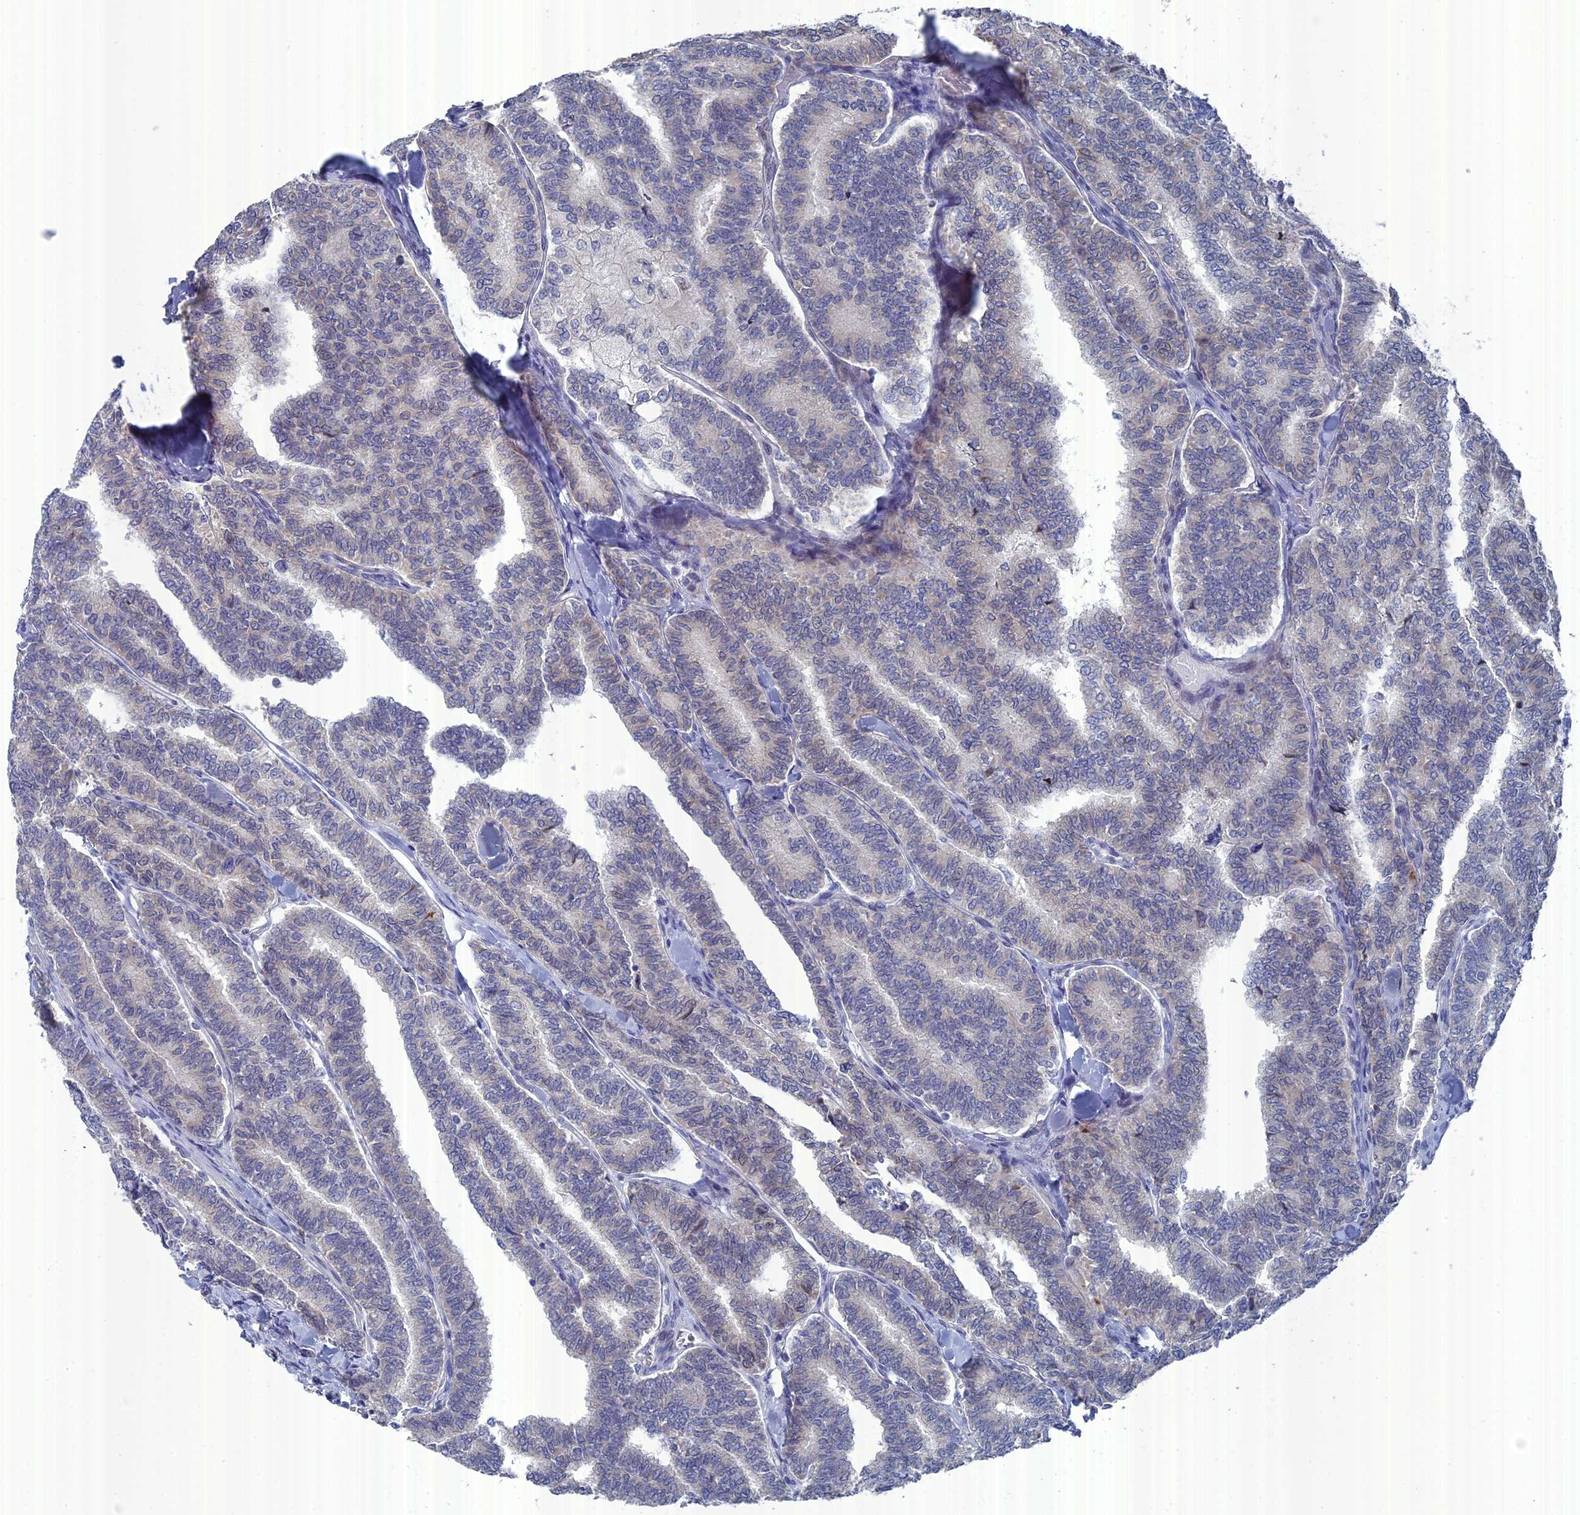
{"staining": {"intensity": "negative", "quantity": "none", "location": "none"}, "tissue": "thyroid cancer", "cell_type": "Tumor cells", "image_type": "cancer", "snomed": [{"axis": "morphology", "description": "Papillary adenocarcinoma, NOS"}, {"axis": "topography", "description": "Thyroid gland"}], "caption": "This is an IHC image of thyroid cancer (papillary adenocarcinoma). There is no expression in tumor cells.", "gene": "TMEM161A", "patient": {"sex": "female", "age": 35}}